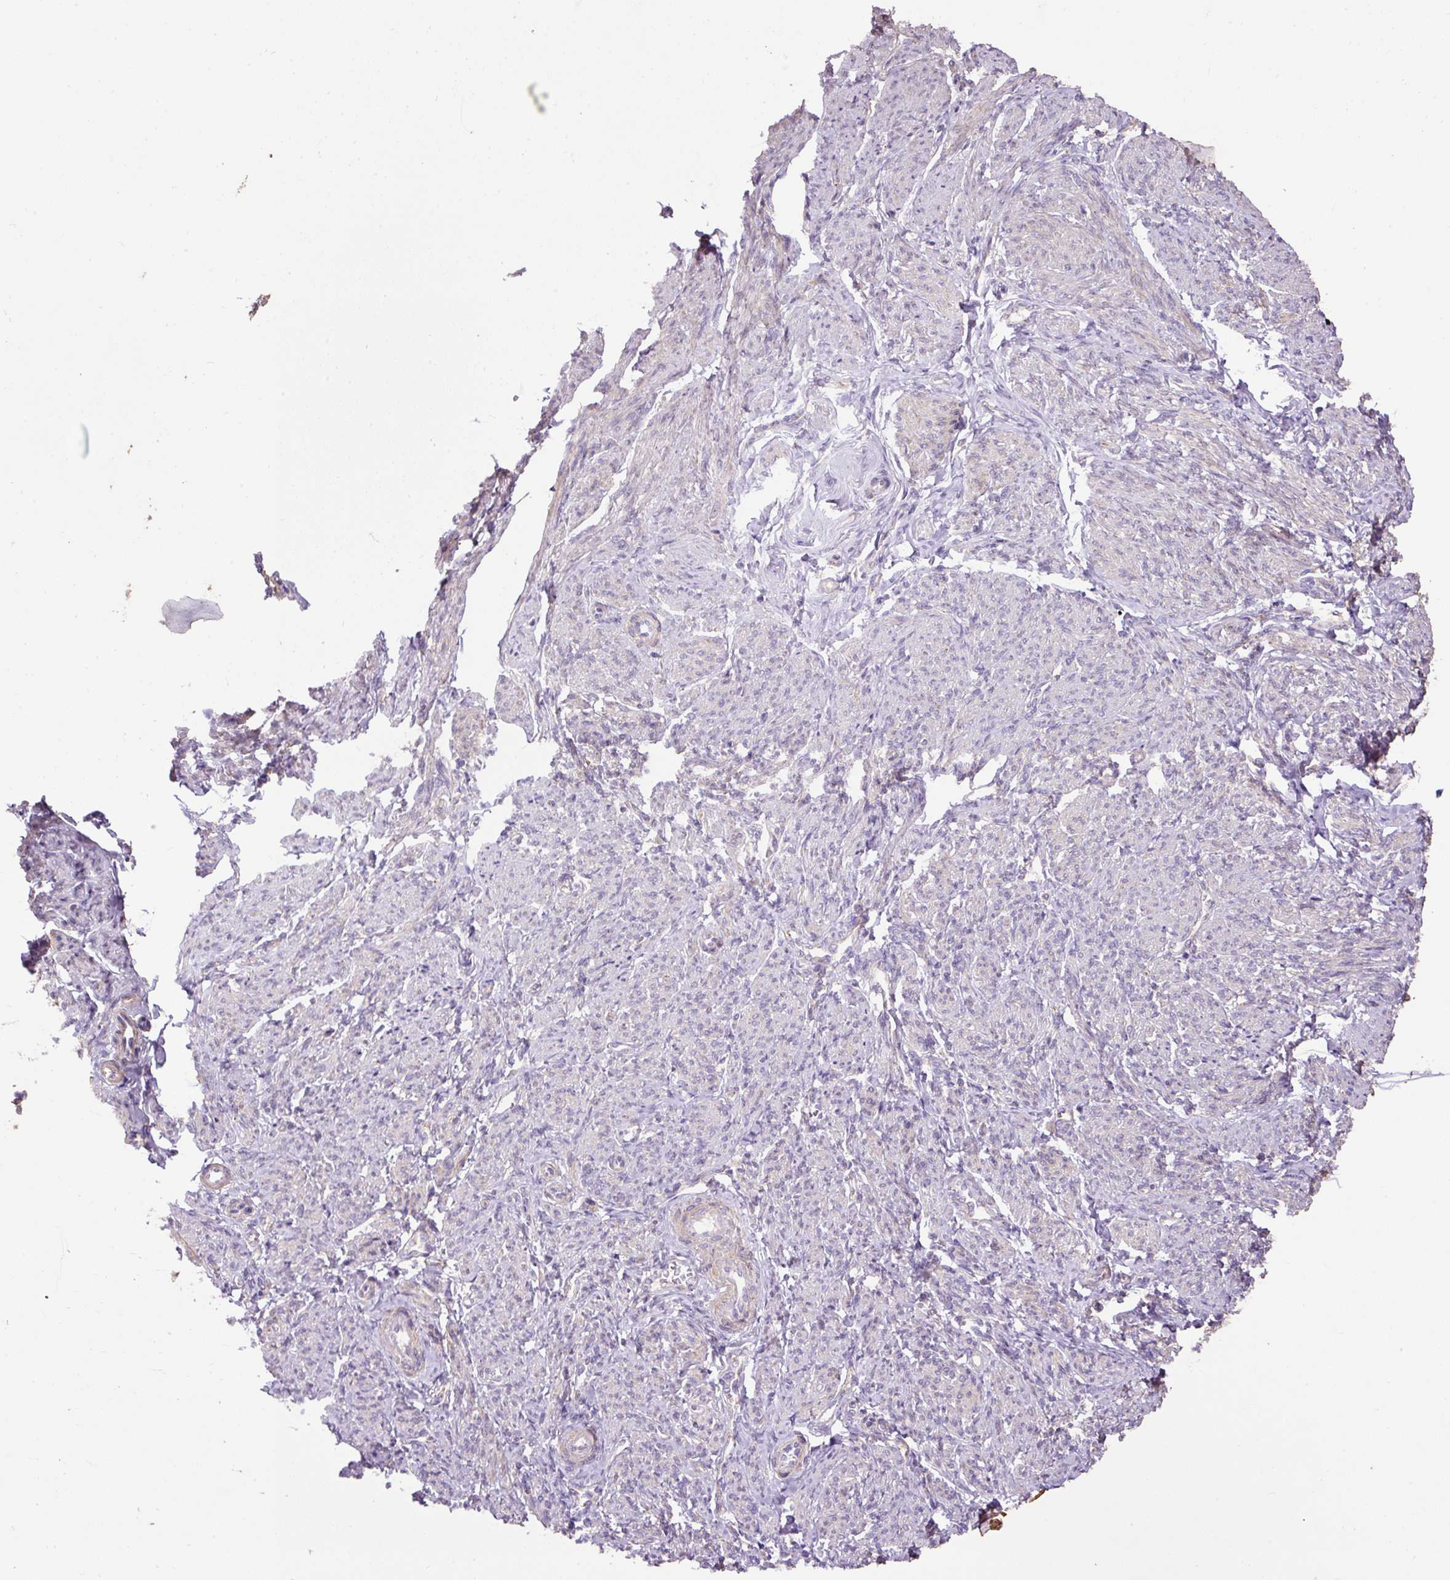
{"staining": {"intensity": "moderate", "quantity": "<25%", "location": "cytoplasmic/membranous"}, "tissue": "smooth muscle", "cell_type": "Smooth muscle cells", "image_type": "normal", "snomed": [{"axis": "morphology", "description": "Normal tissue, NOS"}, {"axis": "topography", "description": "Smooth muscle"}], "caption": "Immunohistochemistry (IHC) photomicrograph of normal human smooth muscle stained for a protein (brown), which shows low levels of moderate cytoplasmic/membranous positivity in about <25% of smooth muscle cells.", "gene": "ABR", "patient": {"sex": "female", "age": 65}}